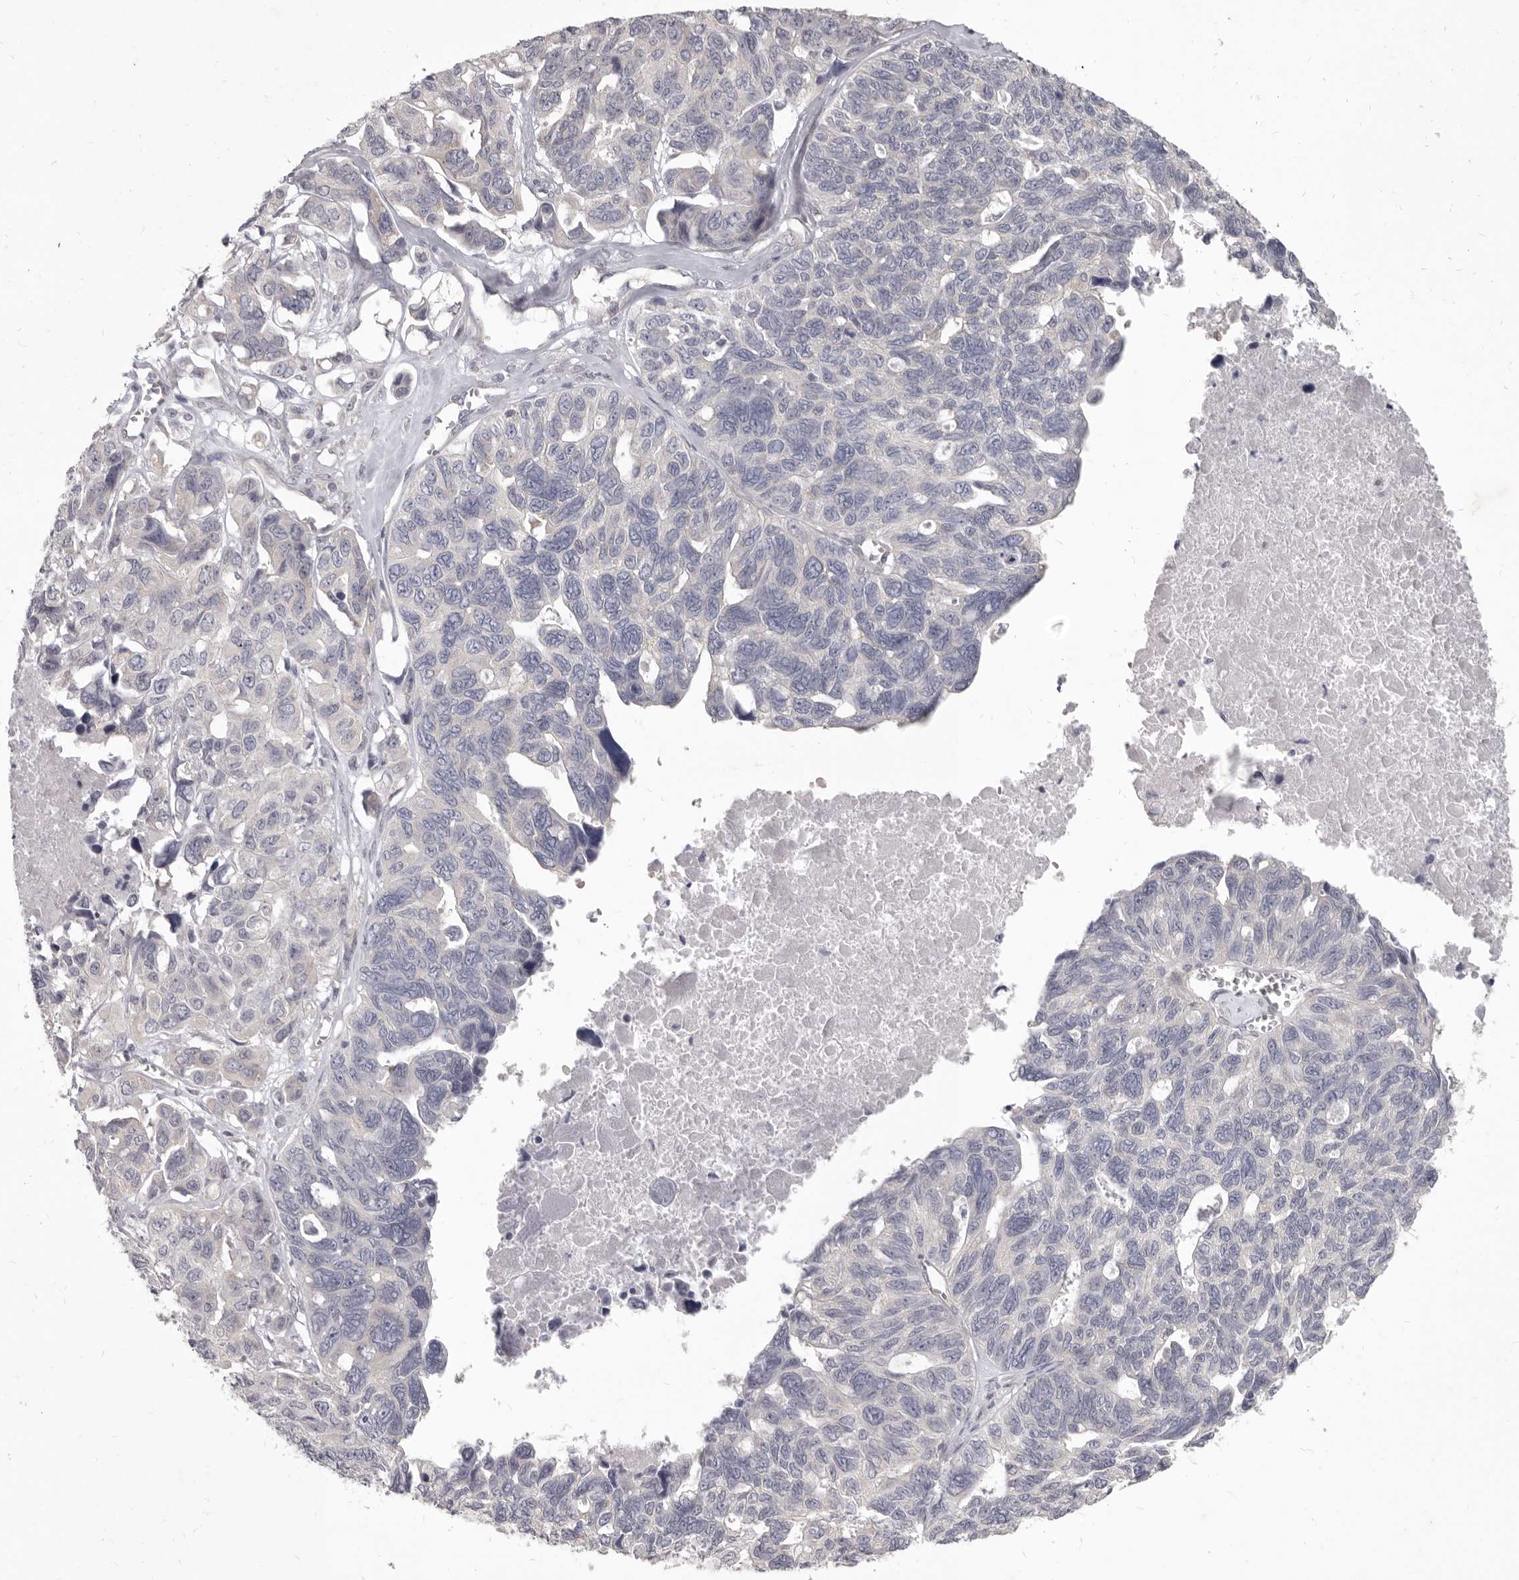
{"staining": {"intensity": "negative", "quantity": "none", "location": "none"}, "tissue": "ovarian cancer", "cell_type": "Tumor cells", "image_type": "cancer", "snomed": [{"axis": "morphology", "description": "Cystadenocarcinoma, serous, NOS"}, {"axis": "topography", "description": "Ovary"}], "caption": "Protein analysis of serous cystadenocarcinoma (ovarian) demonstrates no significant positivity in tumor cells.", "gene": "GSK3B", "patient": {"sex": "female", "age": 79}}